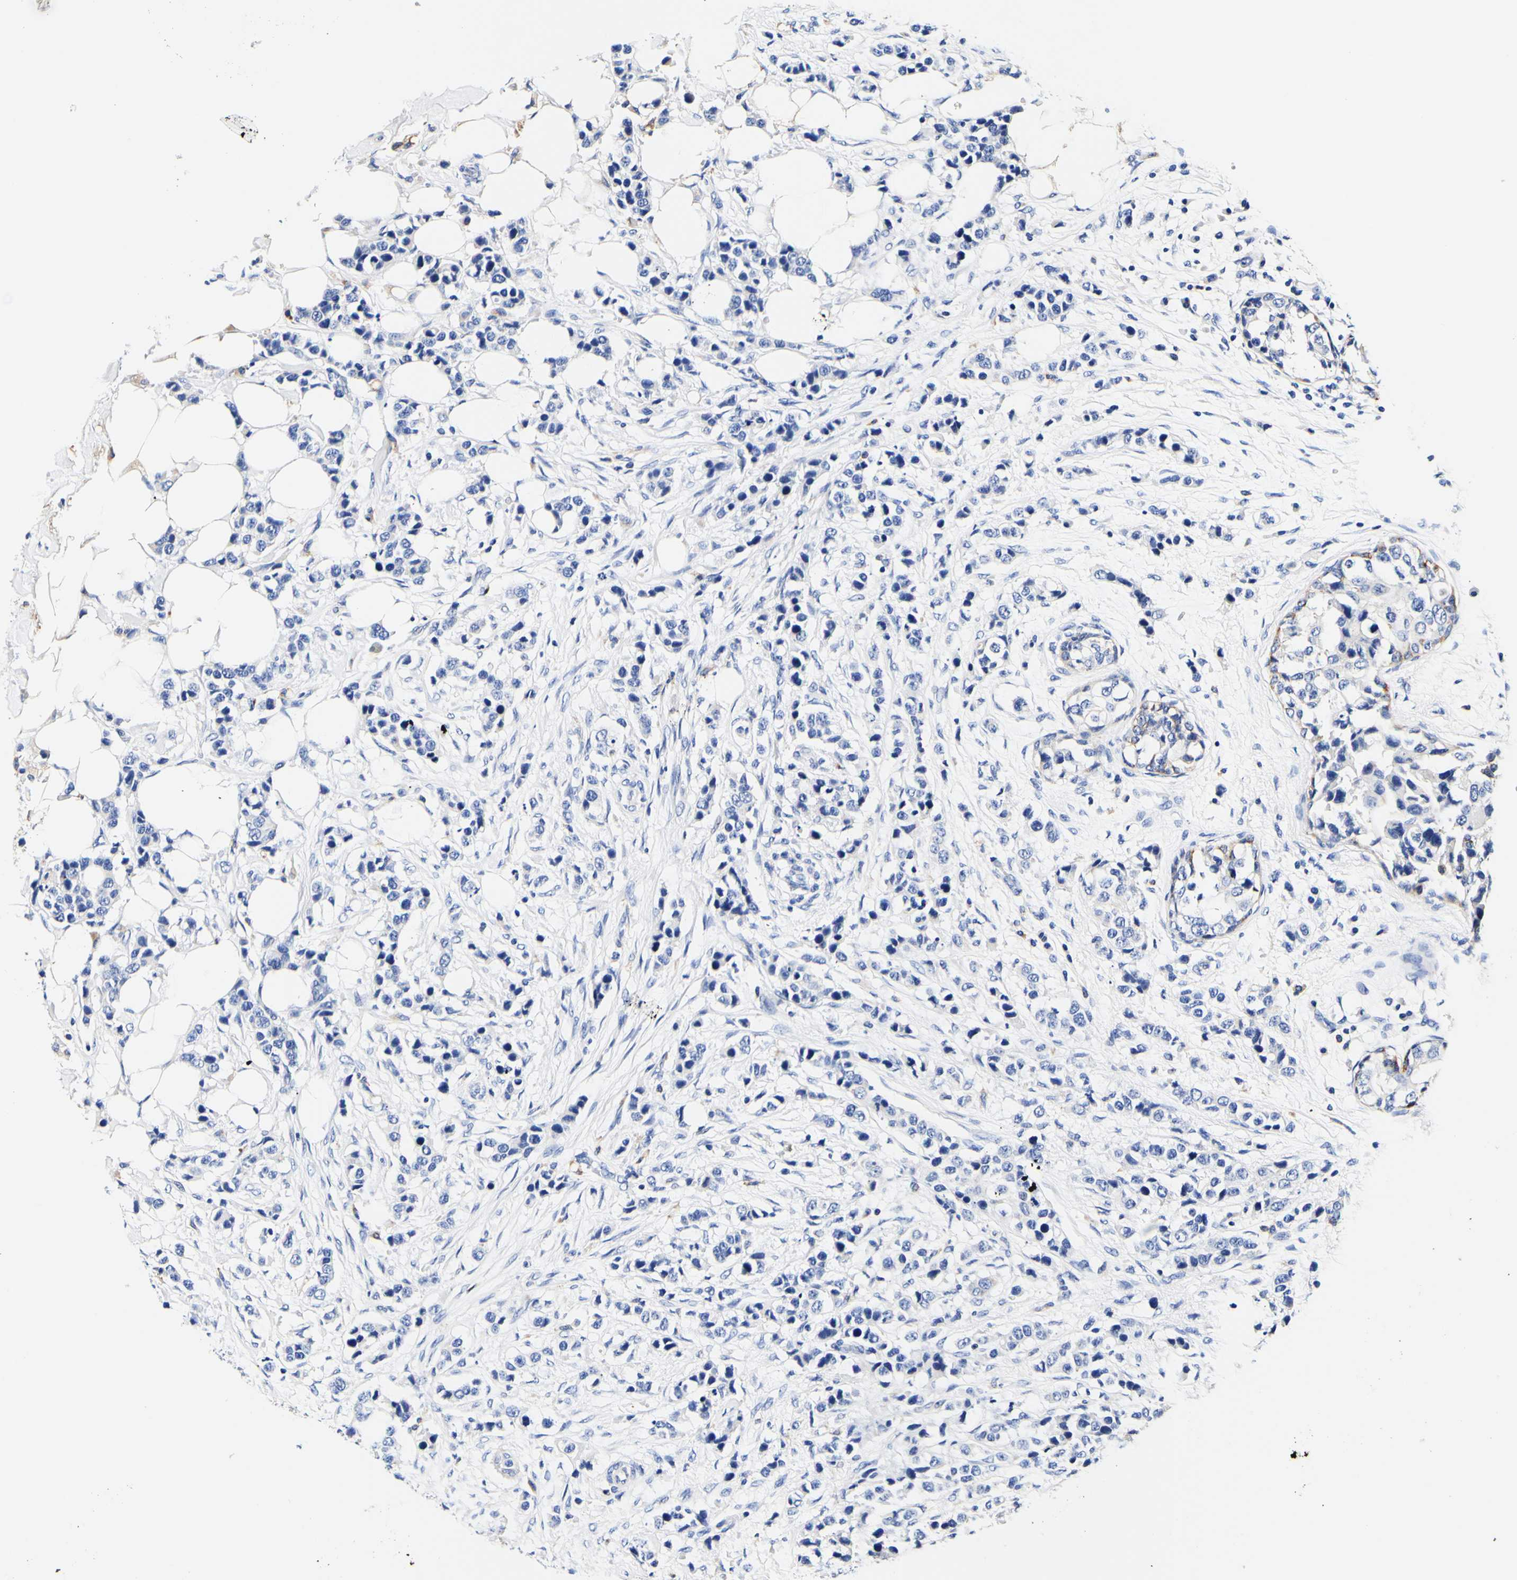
{"staining": {"intensity": "negative", "quantity": "none", "location": "none"}, "tissue": "breast cancer", "cell_type": "Tumor cells", "image_type": "cancer", "snomed": [{"axis": "morphology", "description": "Normal tissue, NOS"}, {"axis": "morphology", "description": "Duct carcinoma"}, {"axis": "topography", "description": "Breast"}], "caption": "The image reveals no staining of tumor cells in breast cancer.", "gene": "CAMK4", "patient": {"sex": "female", "age": 50}}